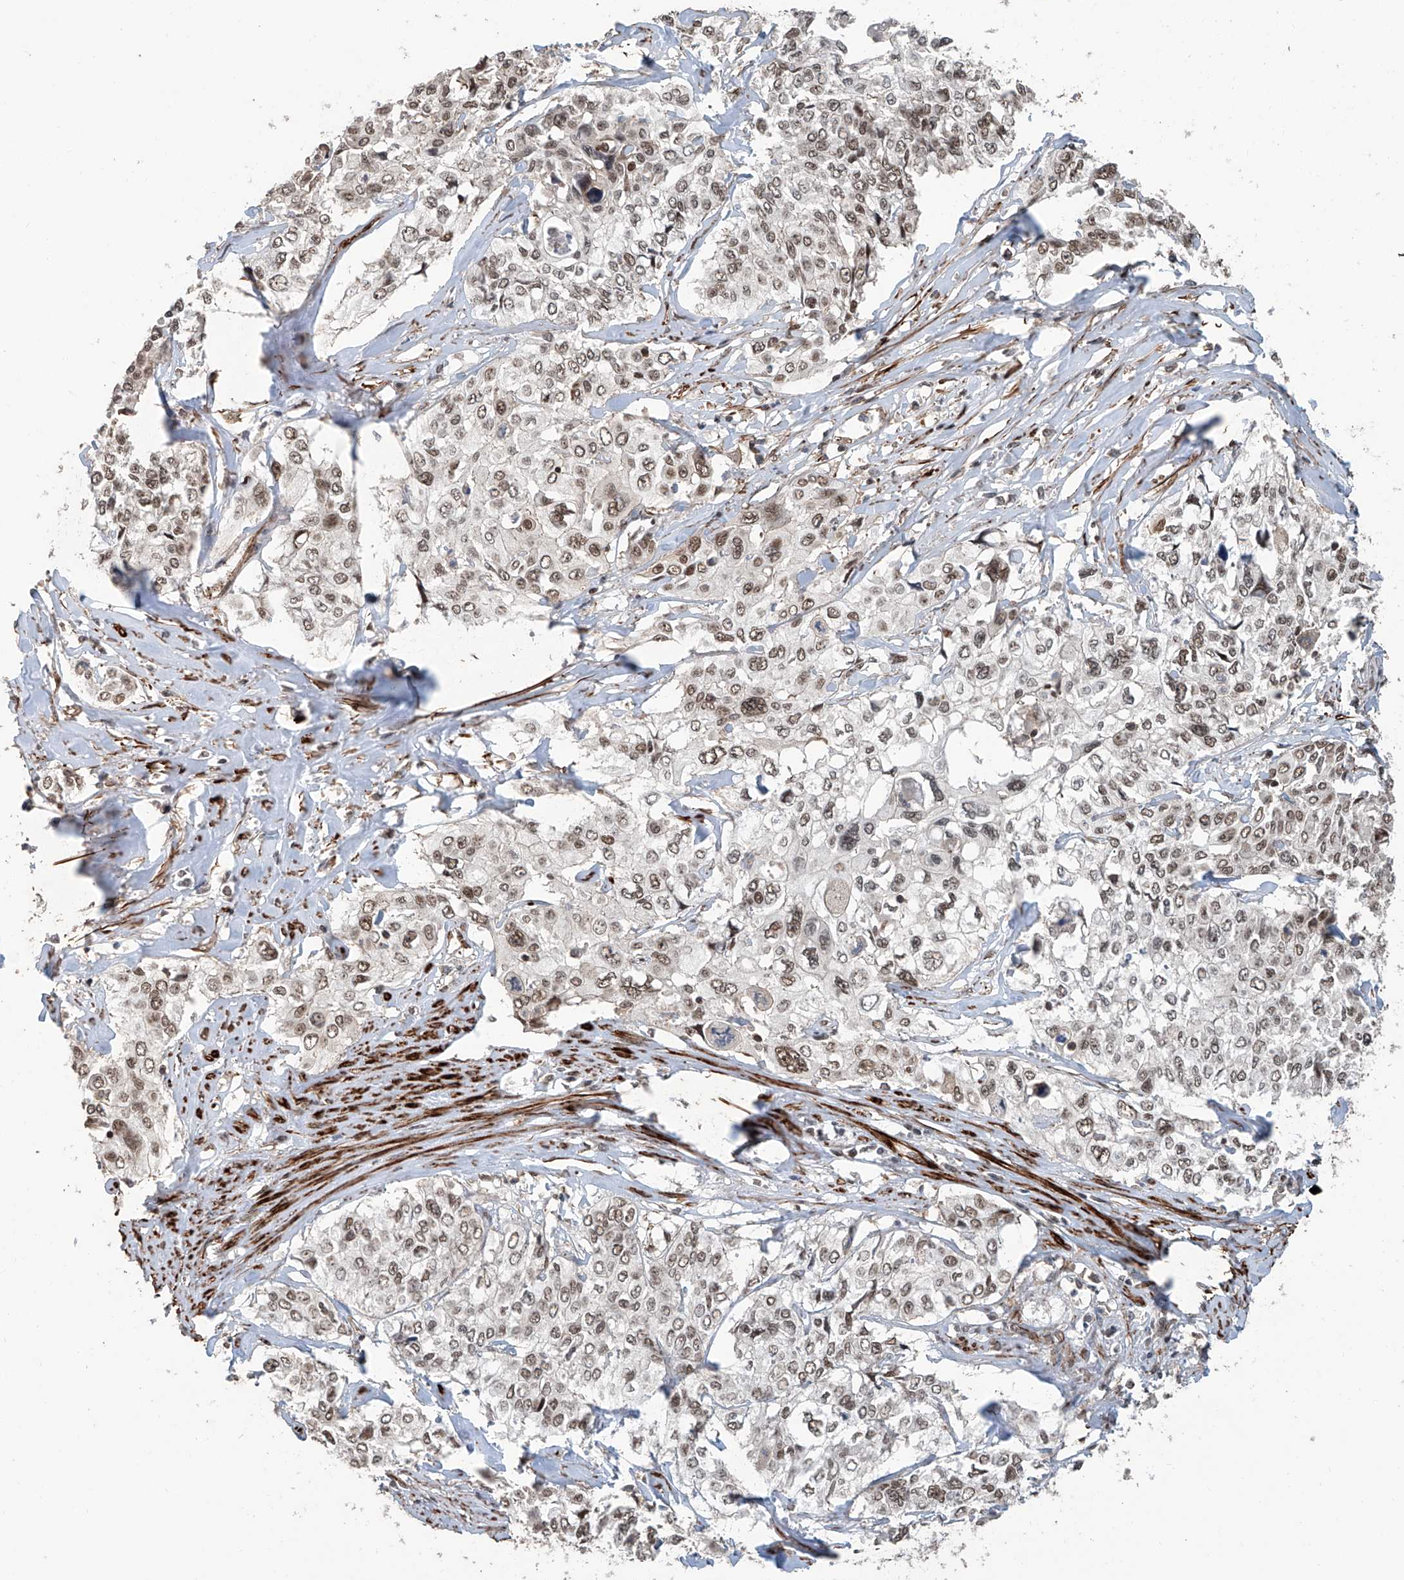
{"staining": {"intensity": "weak", "quantity": ">75%", "location": "nuclear"}, "tissue": "cervical cancer", "cell_type": "Tumor cells", "image_type": "cancer", "snomed": [{"axis": "morphology", "description": "Squamous cell carcinoma, NOS"}, {"axis": "topography", "description": "Cervix"}], "caption": "Human cervical cancer (squamous cell carcinoma) stained for a protein (brown) shows weak nuclear positive expression in approximately >75% of tumor cells.", "gene": "SDE2", "patient": {"sex": "female", "age": 31}}